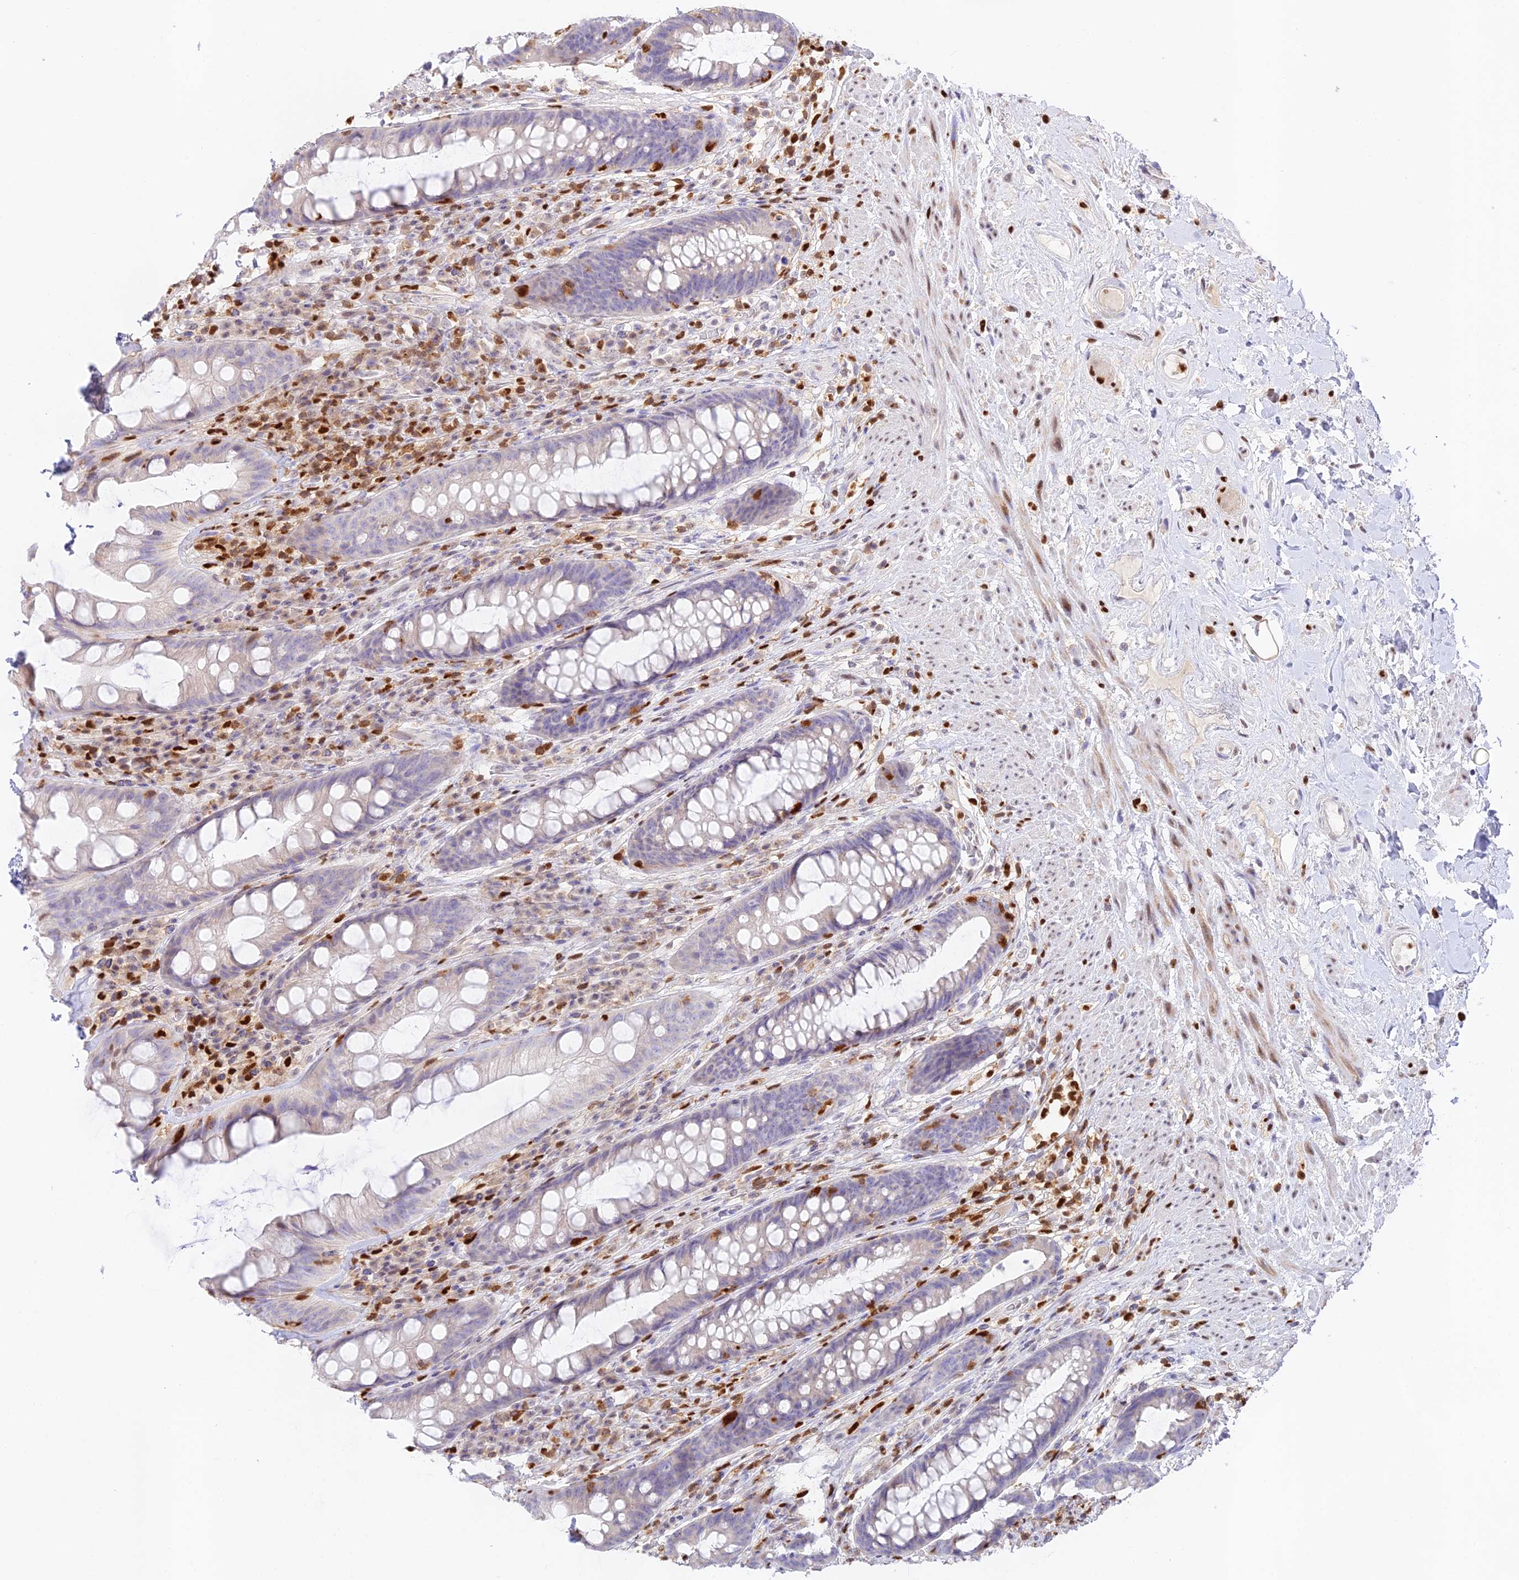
{"staining": {"intensity": "negative", "quantity": "none", "location": "none"}, "tissue": "rectum", "cell_type": "Glandular cells", "image_type": "normal", "snomed": [{"axis": "morphology", "description": "Normal tissue, NOS"}, {"axis": "topography", "description": "Rectum"}], "caption": "High magnification brightfield microscopy of unremarkable rectum stained with DAB (3,3'-diaminobenzidine) (brown) and counterstained with hematoxylin (blue): glandular cells show no significant expression. (Brightfield microscopy of DAB (3,3'-diaminobenzidine) IHC at high magnification).", "gene": "DENND1C", "patient": {"sex": "male", "age": 74}}